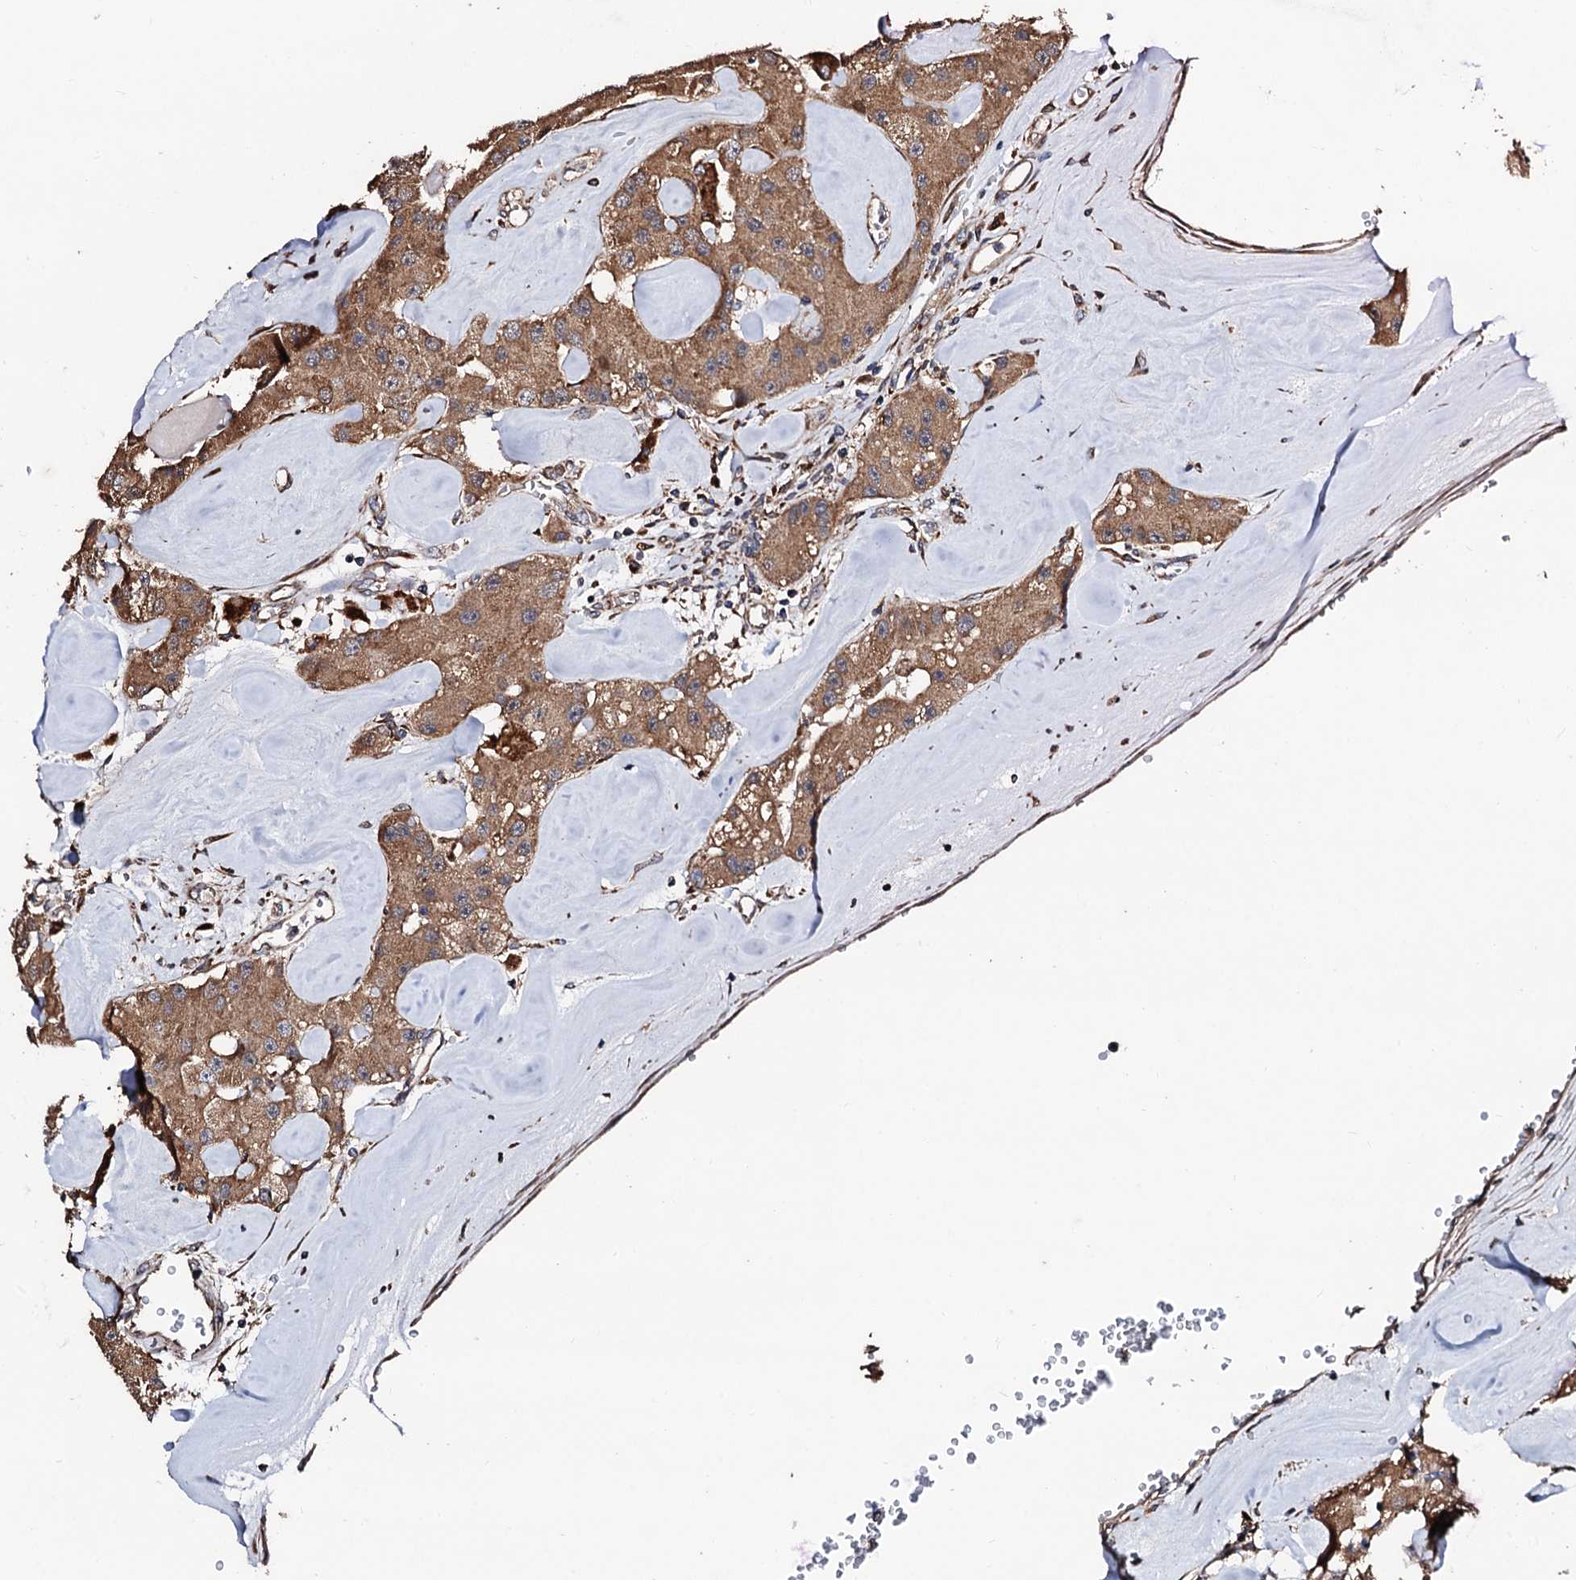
{"staining": {"intensity": "moderate", "quantity": ">75%", "location": "cytoplasmic/membranous"}, "tissue": "carcinoid", "cell_type": "Tumor cells", "image_type": "cancer", "snomed": [{"axis": "morphology", "description": "Carcinoid, malignant, NOS"}, {"axis": "topography", "description": "Pancreas"}], "caption": "A brown stain highlights moderate cytoplasmic/membranous expression of a protein in malignant carcinoid tumor cells.", "gene": "CKAP5", "patient": {"sex": "male", "age": 41}}